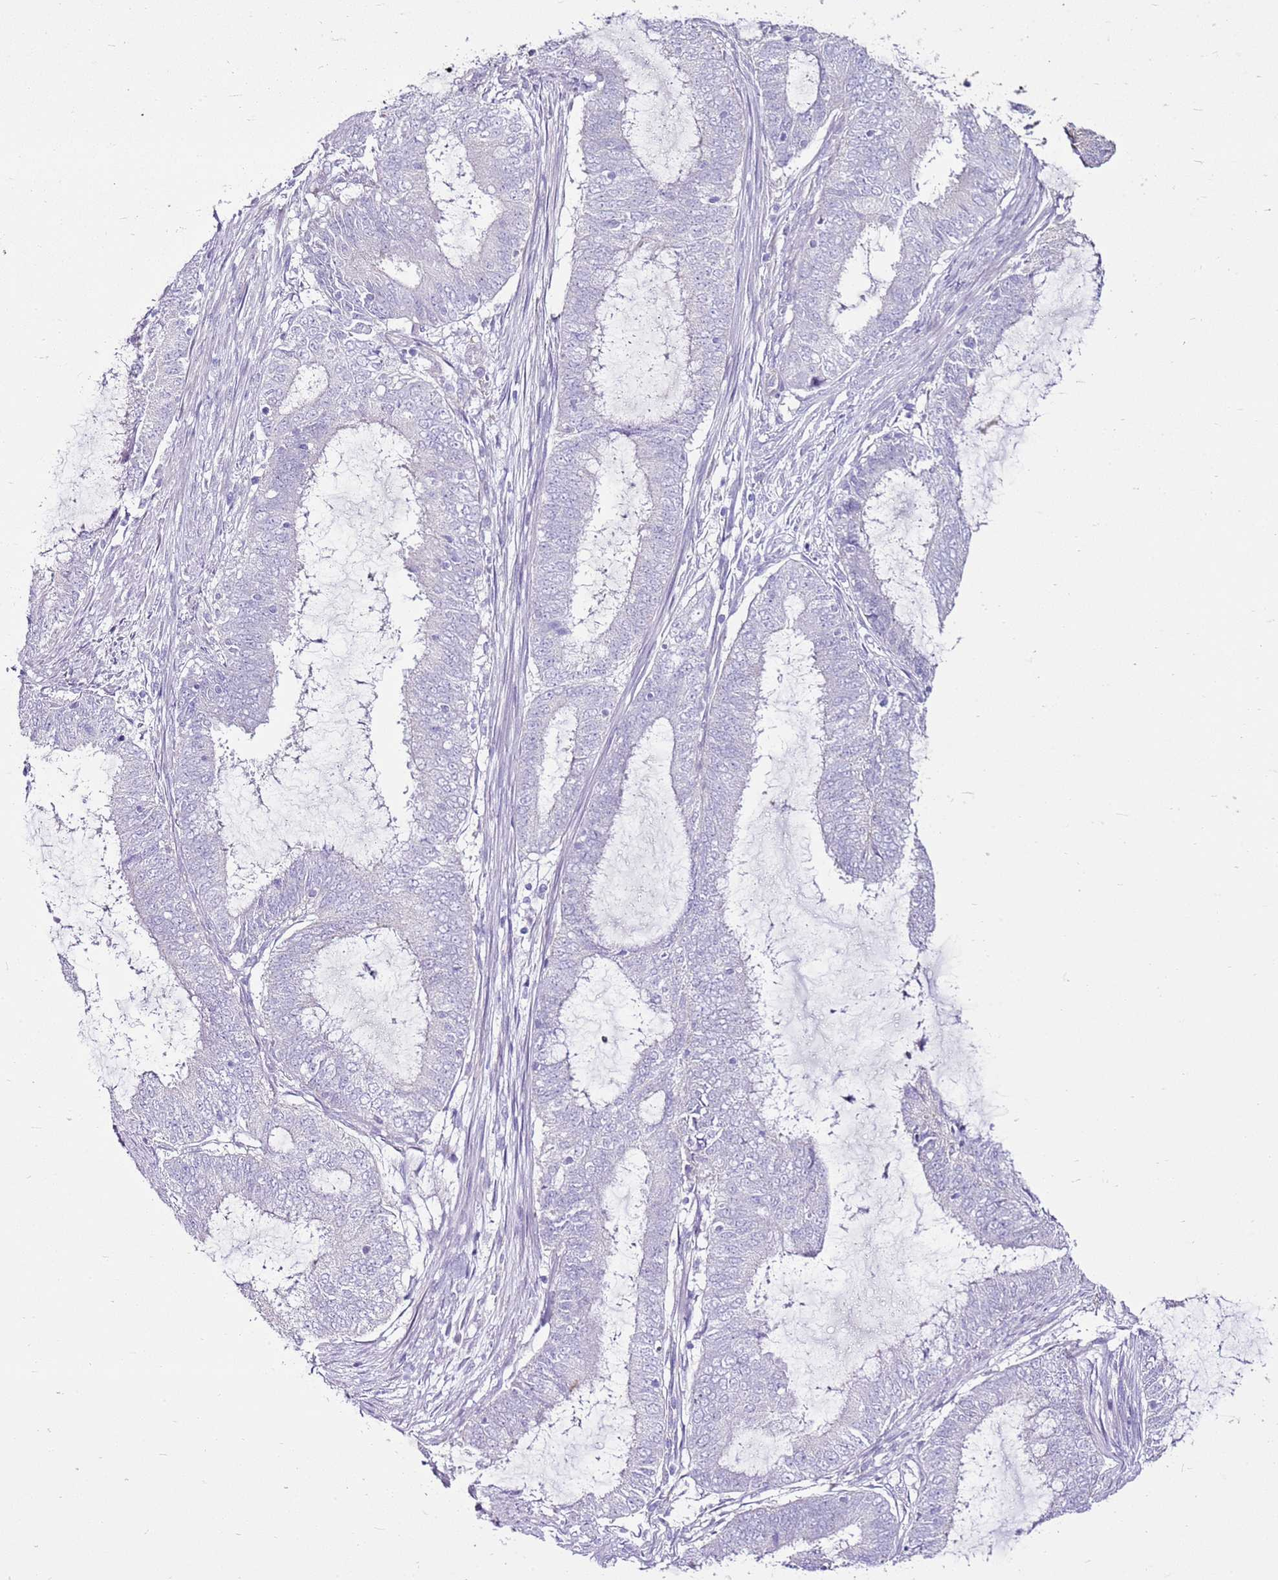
{"staining": {"intensity": "negative", "quantity": "none", "location": "none"}, "tissue": "endometrial cancer", "cell_type": "Tumor cells", "image_type": "cancer", "snomed": [{"axis": "morphology", "description": "Adenocarcinoma, NOS"}, {"axis": "topography", "description": "Endometrium"}], "caption": "An immunohistochemistry image of endometrial adenocarcinoma is shown. There is no staining in tumor cells of endometrial adenocarcinoma. The staining was performed using DAB to visualize the protein expression in brown, while the nuclei were stained in blue with hematoxylin (Magnification: 20x).", "gene": "SLC38A5", "patient": {"sex": "female", "age": 51}}